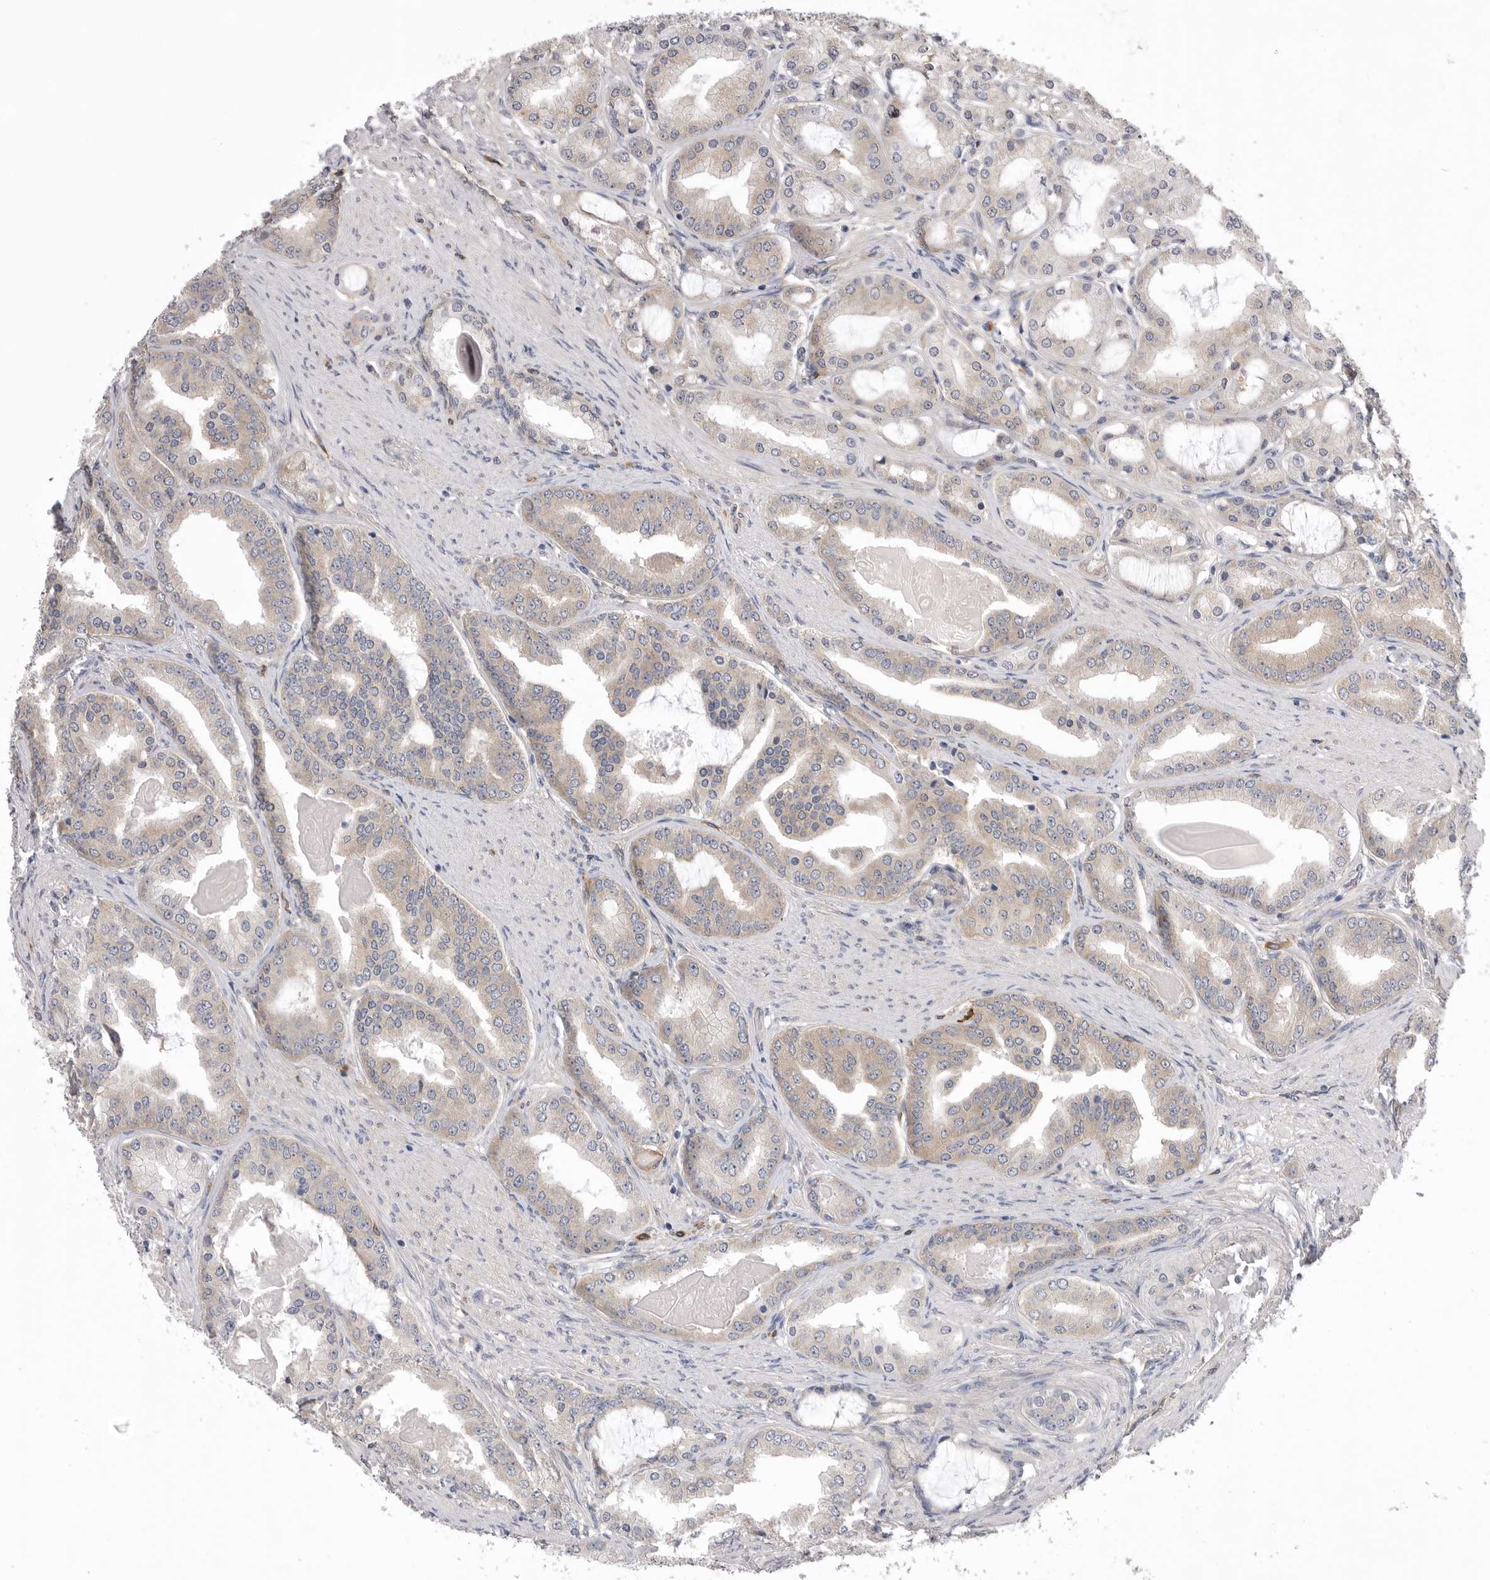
{"staining": {"intensity": "weak", "quantity": "<25%", "location": "cytoplasmic/membranous"}, "tissue": "prostate cancer", "cell_type": "Tumor cells", "image_type": "cancer", "snomed": [{"axis": "morphology", "description": "Adenocarcinoma, High grade"}, {"axis": "topography", "description": "Prostate"}], "caption": "Immunohistochemistry micrograph of human prostate high-grade adenocarcinoma stained for a protein (brown), which displays no expression in tumor cells.", "gene": "VAC14", "patient": {"sex": "male", "age": 60}}